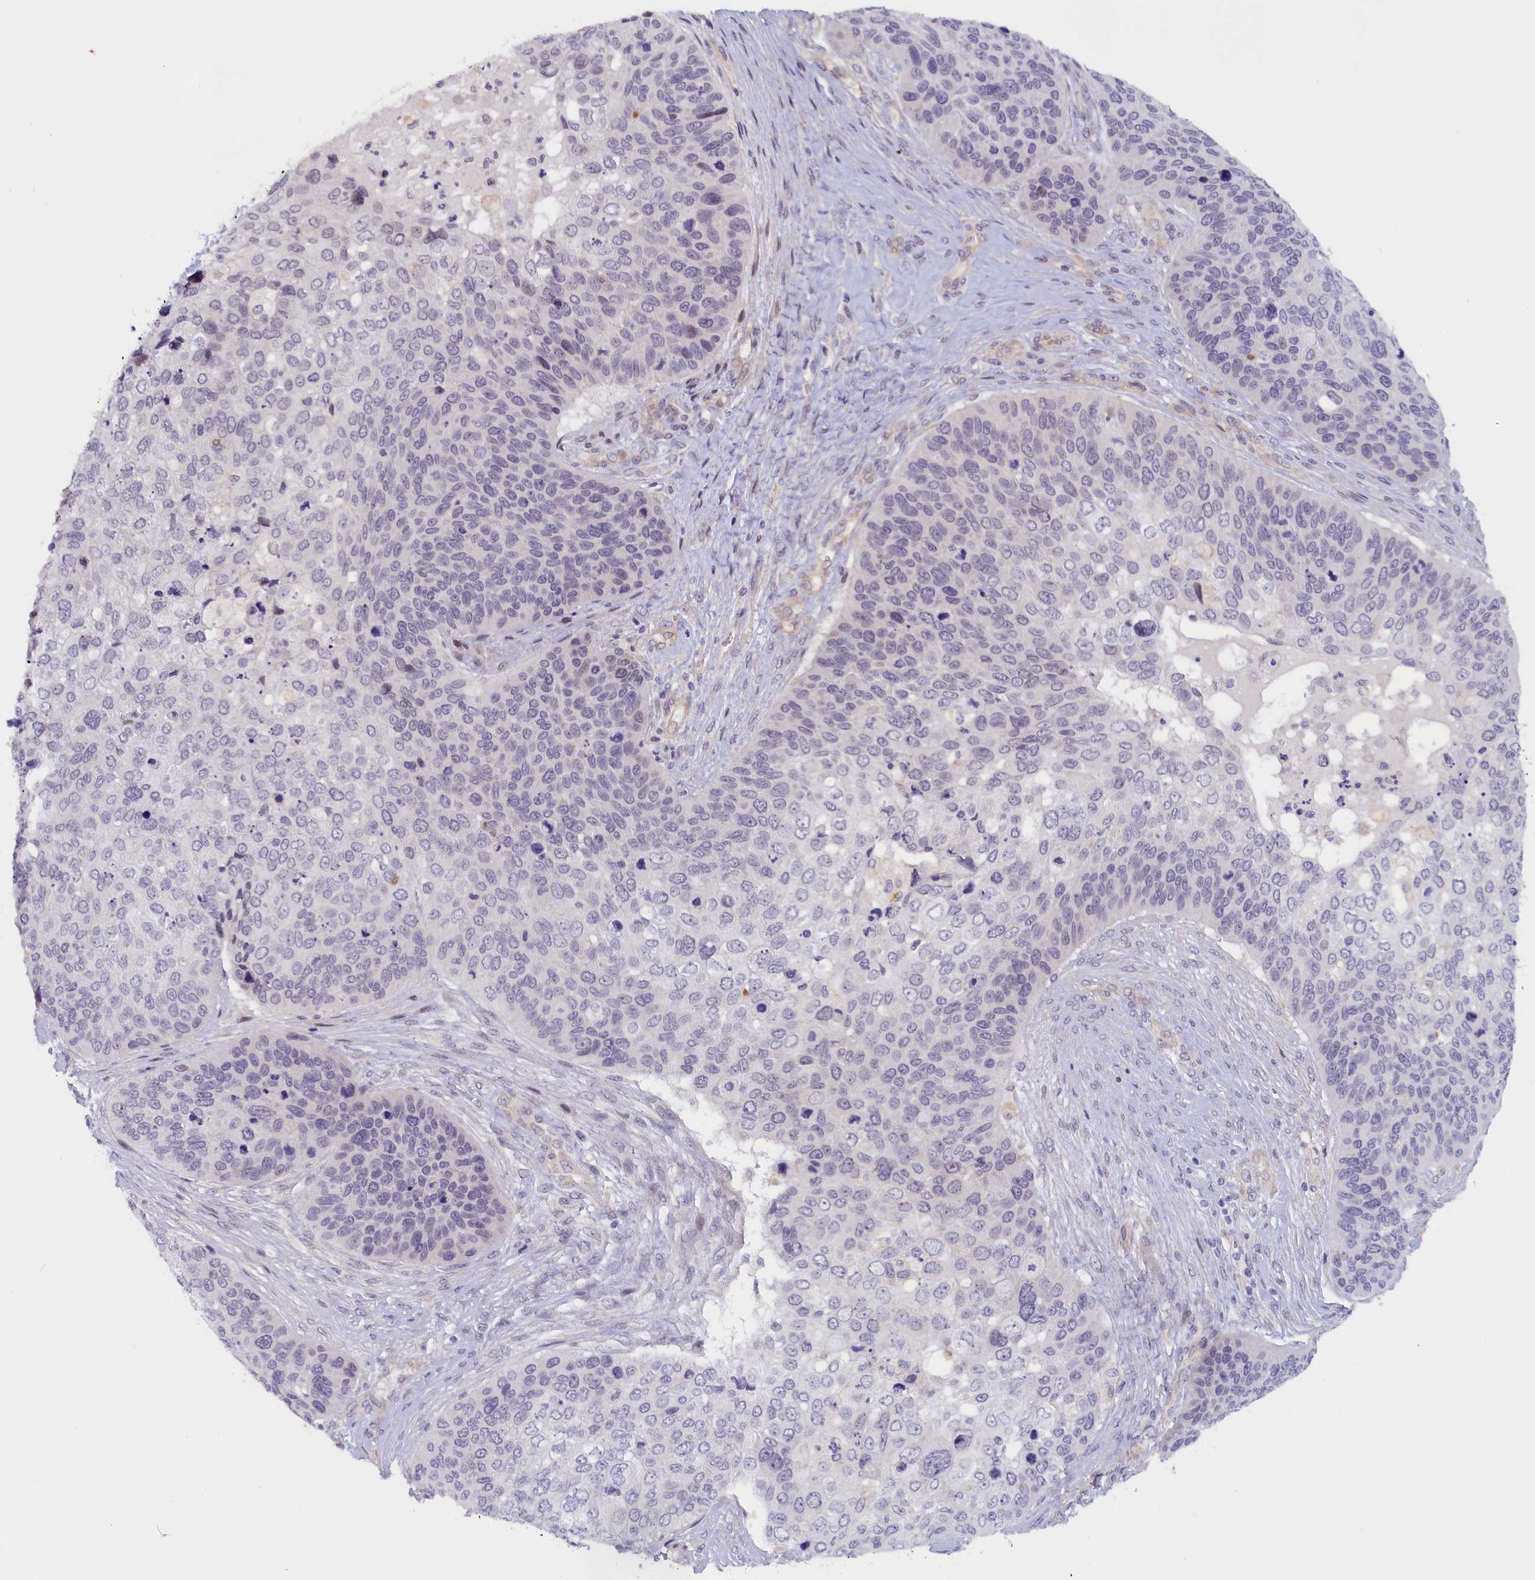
{"staining": {"intensity": "negative", "quantity": "none", "location": "none"}, "tissue": "skin cancer", "cell_type": "Tumor cells", "image_type": "cancer", "snomed": [{"axis": "morphology", "description": "Basal cell carcinoma"}, {"axis": "topography", "description": "Skin"}], "caption": "Basal cell carcinoma (skin) stained for a protein using immunohistochemistry exhibits no staining tumor cells.", "gene": "IGFALS", "patient": {"sex": "female", "age": 74}}